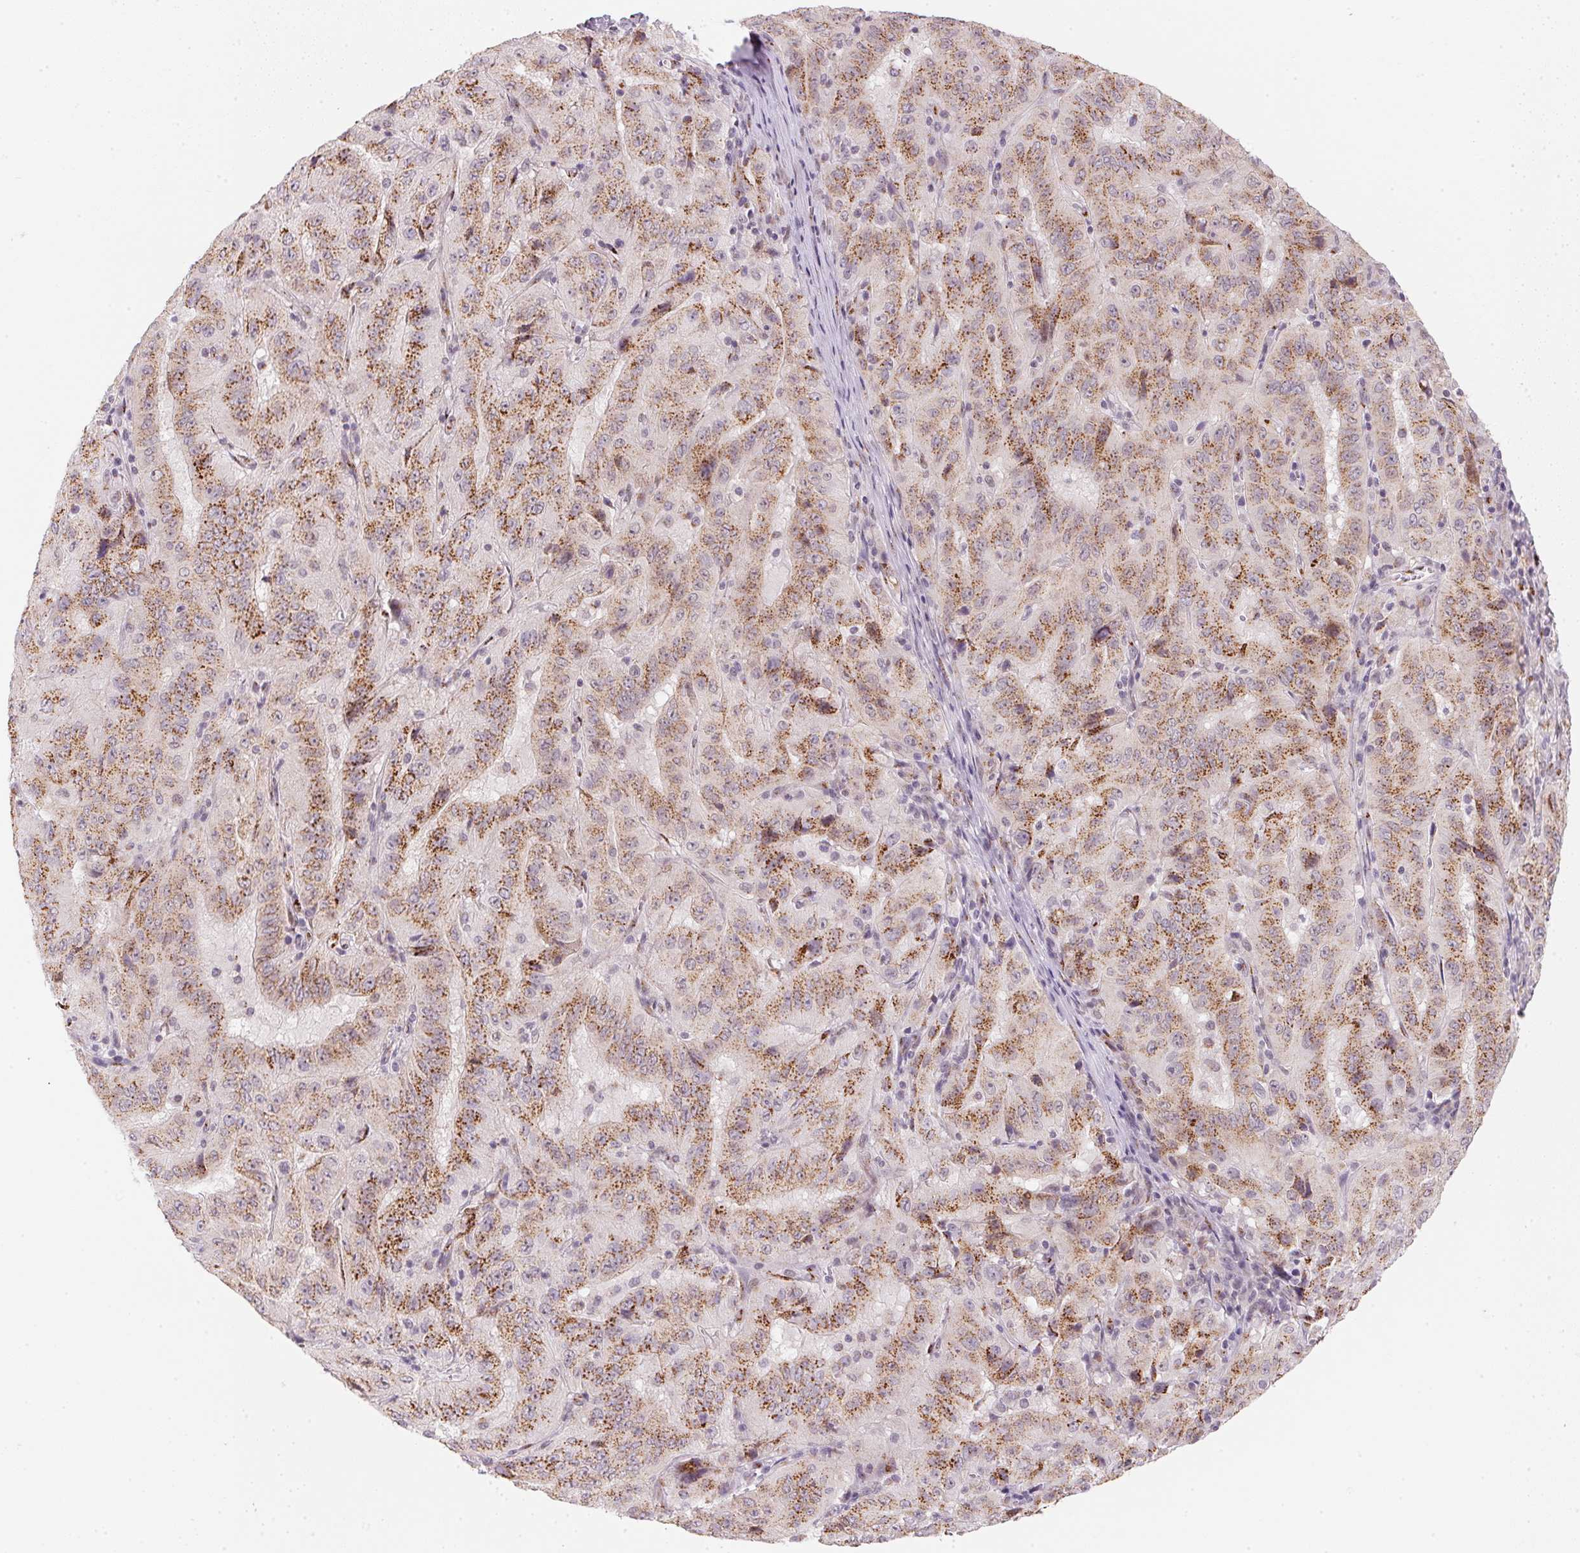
{"staining": {"intensity": "moderate", "quantity": ">75%", "location": "cytoplasmic/membranous"}, "tissue": "pancreatic cancer", "cell_type": "Tumor cells", "image_type": "cancer", "snomed": [{"axis": "morphology", "description": "Adenocarcinoma, NOS"}, {"axis": "topography", "description": "Pancreas"}], "caption": "Immunohistochemistry photomicrograph of neoplastic tissue: human adenocarcinoma (pancreatic) stained using immunohistochemistry demonstrates medium levels of moderate protein expression localized specifically in the cytoplasmic/membranous of tumor cells, appearing as a cytoplasmic/membranous brown color.", "gene": "RAB22A", "patient": {"sex": "male", "age": 63}}